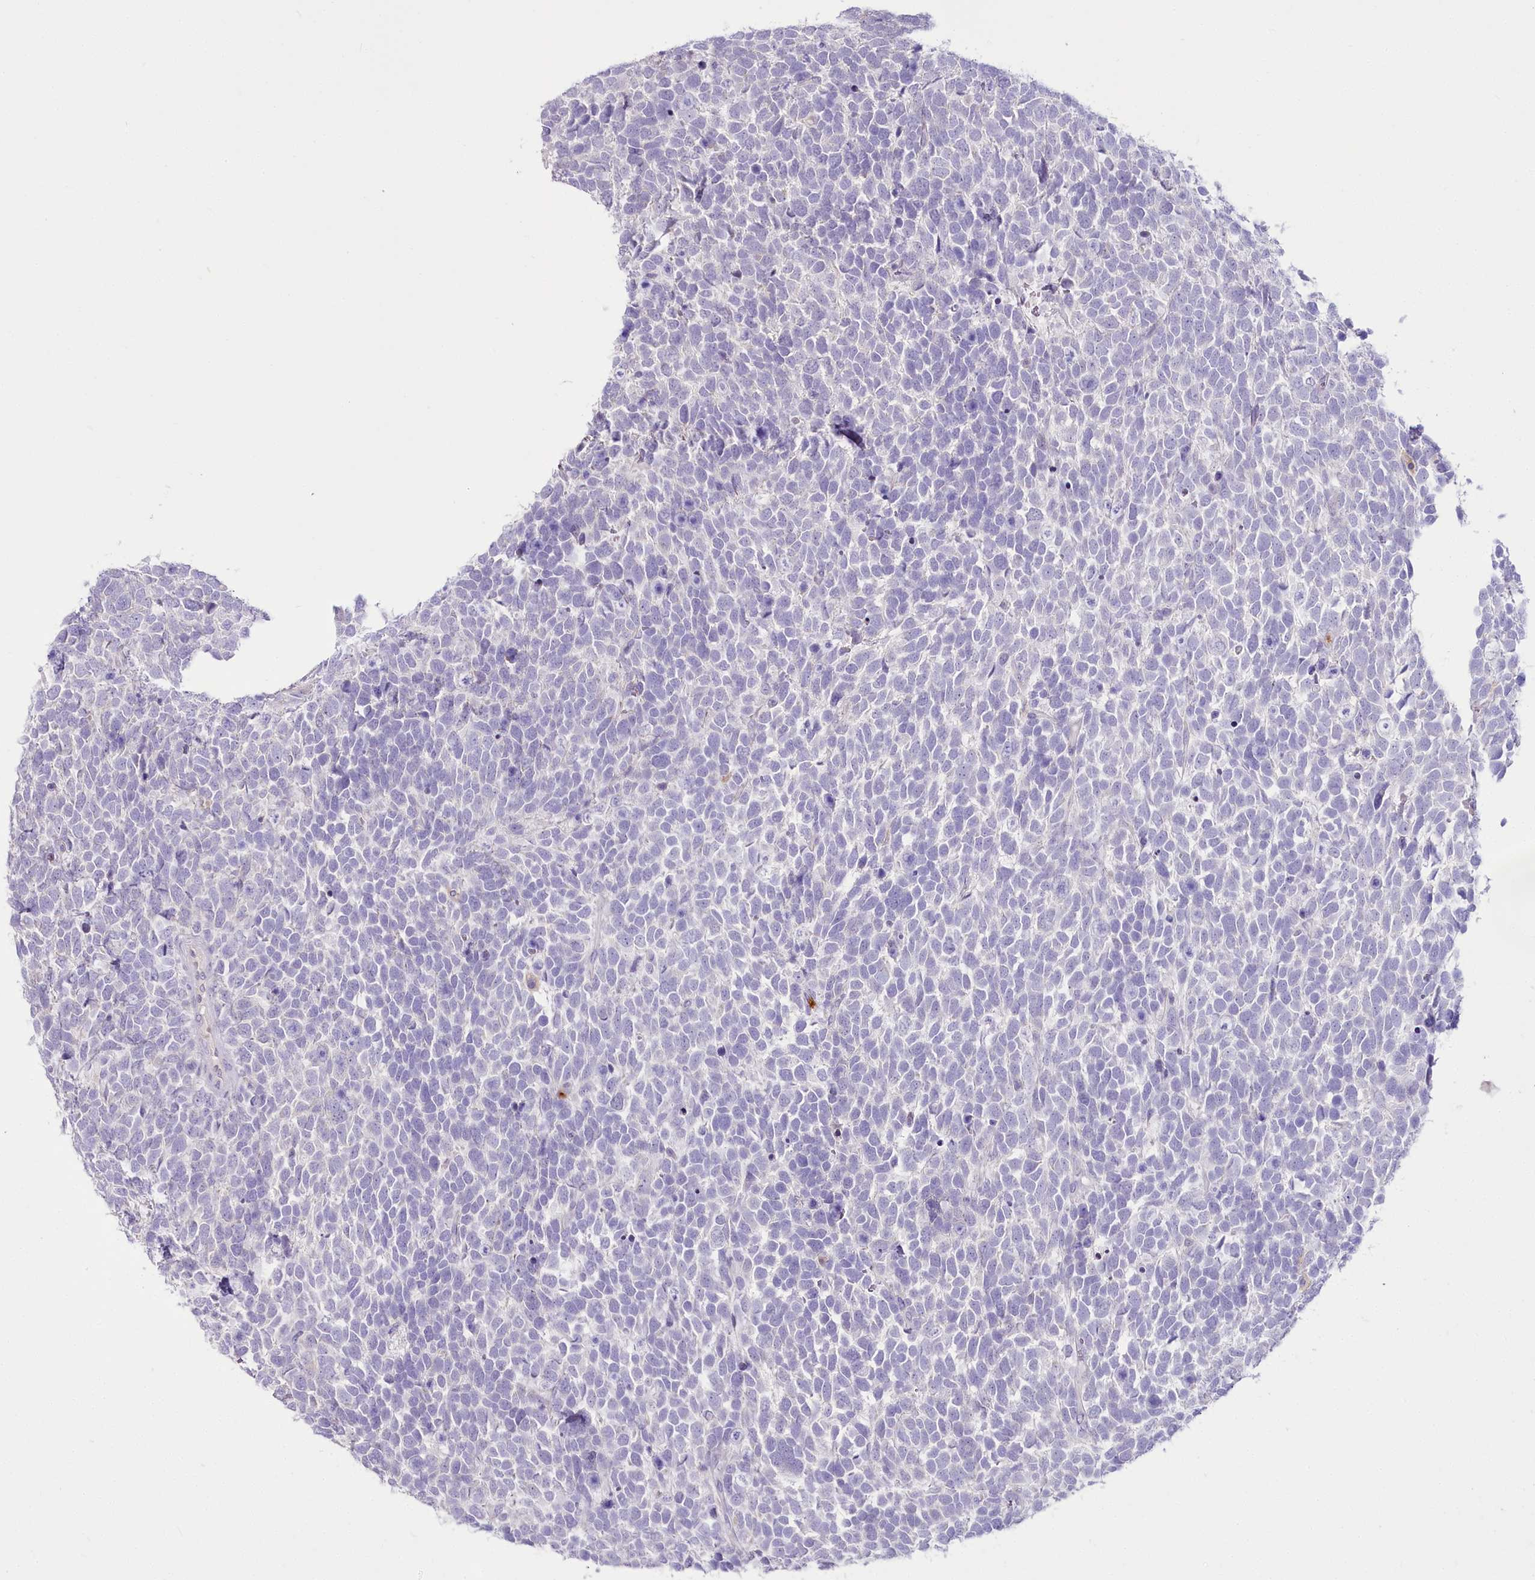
{"staining": {"intensity": "negative", "quantity": "none", "location": "none"}, "tissue": "urothelial cancer", "cell_type": "Tumor cells", "image_type": "cancer", "snomed": [{"axis": "morphology", "description": "Urothelial carcinoma, High grade"}, {"axis": "topography", "description": "Urinary bladder"}], "caption": "High magnification brightfield microscopy of high-grade urothelial carcinoma stained with DAB (3,3'-diaminobenzidine) (brown) and counterstained with hematoxylin (blue): tumor cells show no significant expression.", "gene": "DPYD", "patient": {"sex": "female", "age": 82}}